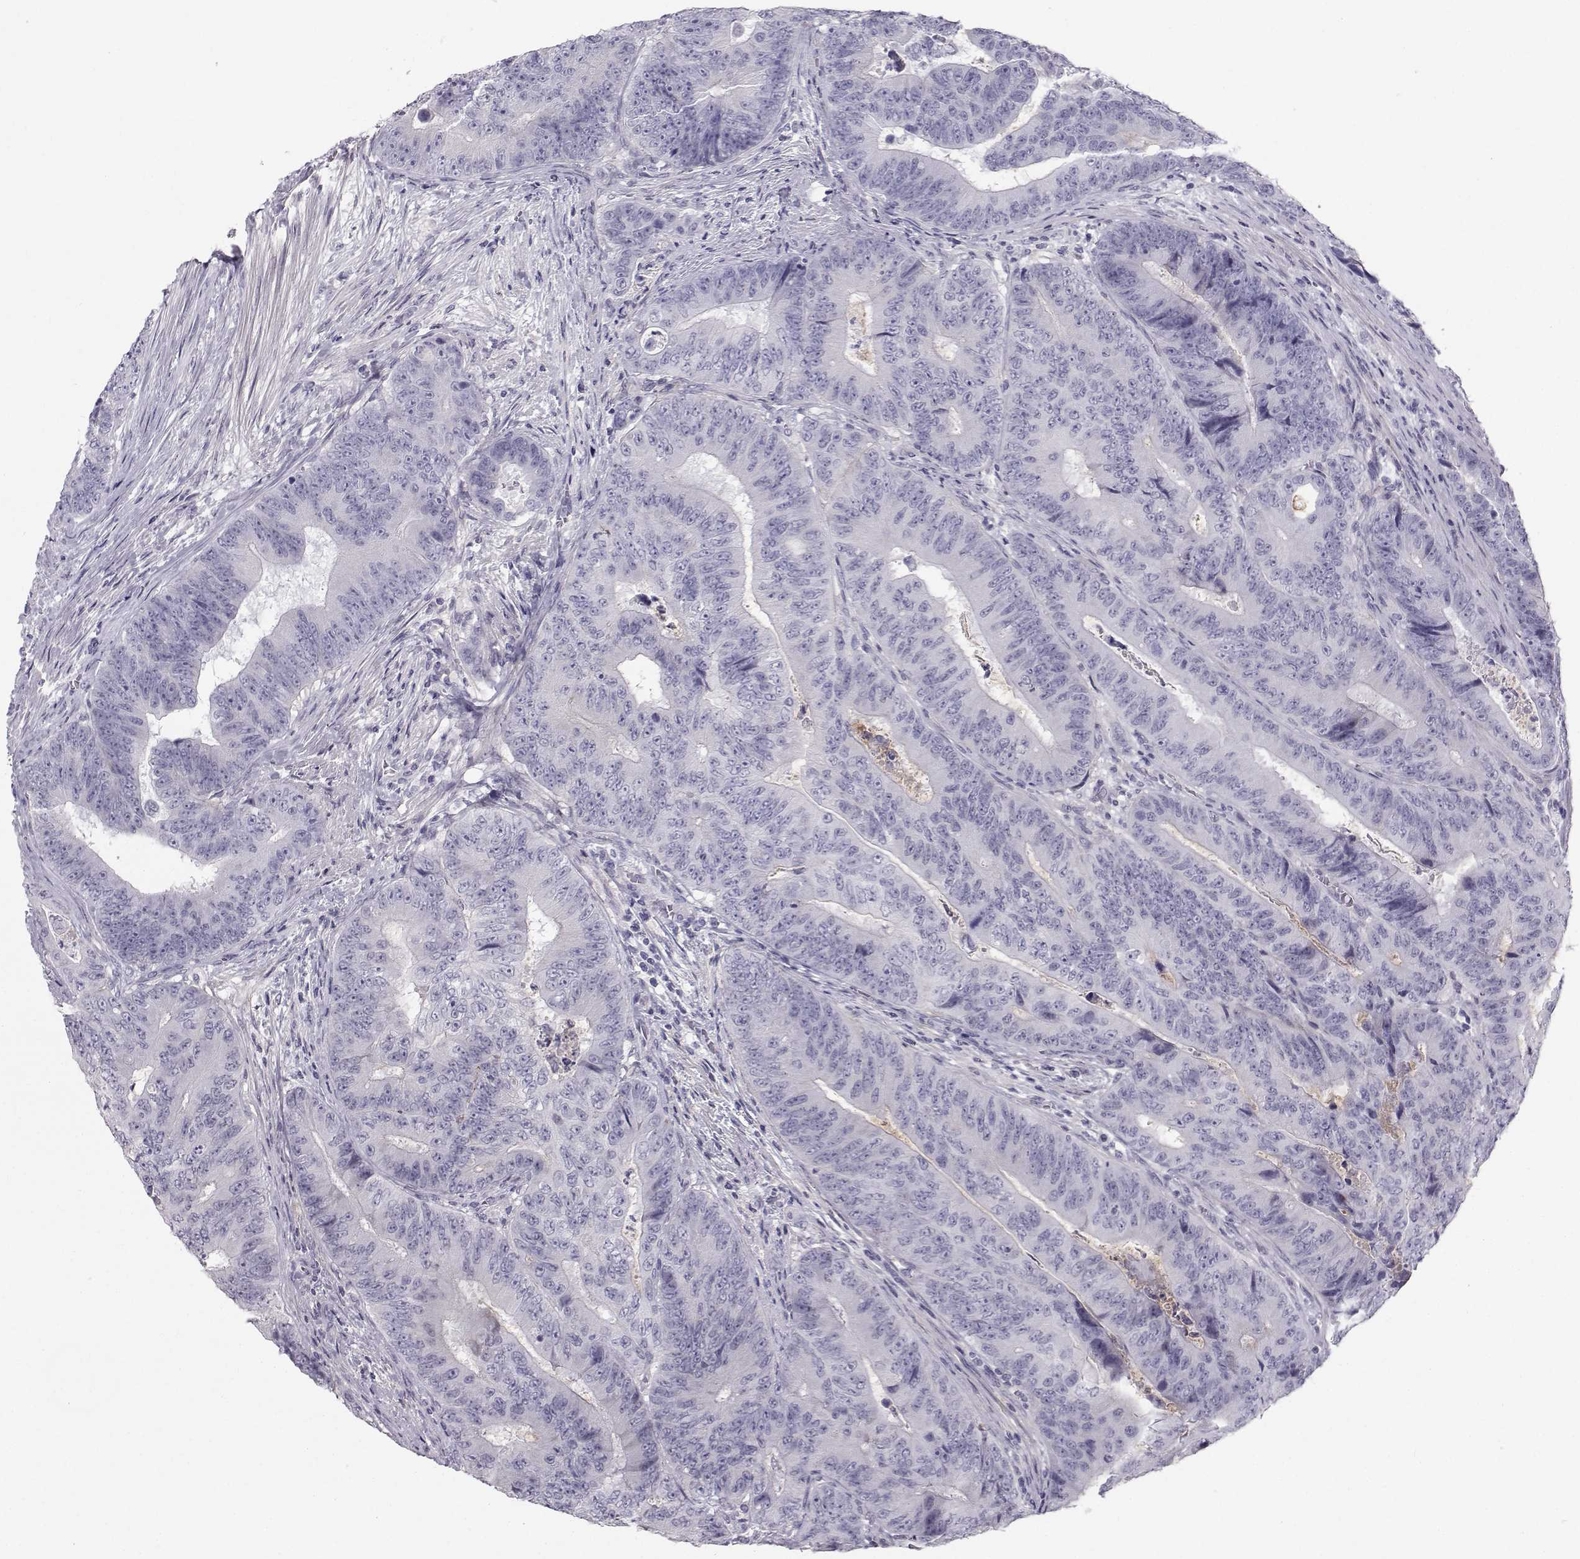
{"staining": {"intensity": "negative", "quantity": "none", "location": "none"}, "tissue": "colorectal cancer", "cell_type": "Tumor cells", "image_type": "cancer", "snomed": [{"axis": "morphology", "description": "Adenocarcinoma, NOS"}, {"axis": "topography", "description": "Colon"}], "caption": "Immunohistochemical staining of adenocarcinoma (colorectal) demonstrates no significant staining in tumor cells. (DAB IHC visualized using brightfield microscopy, high magnification).", "gene": "SPDYE4", "patient": {"sex": "female", "age": 48}}